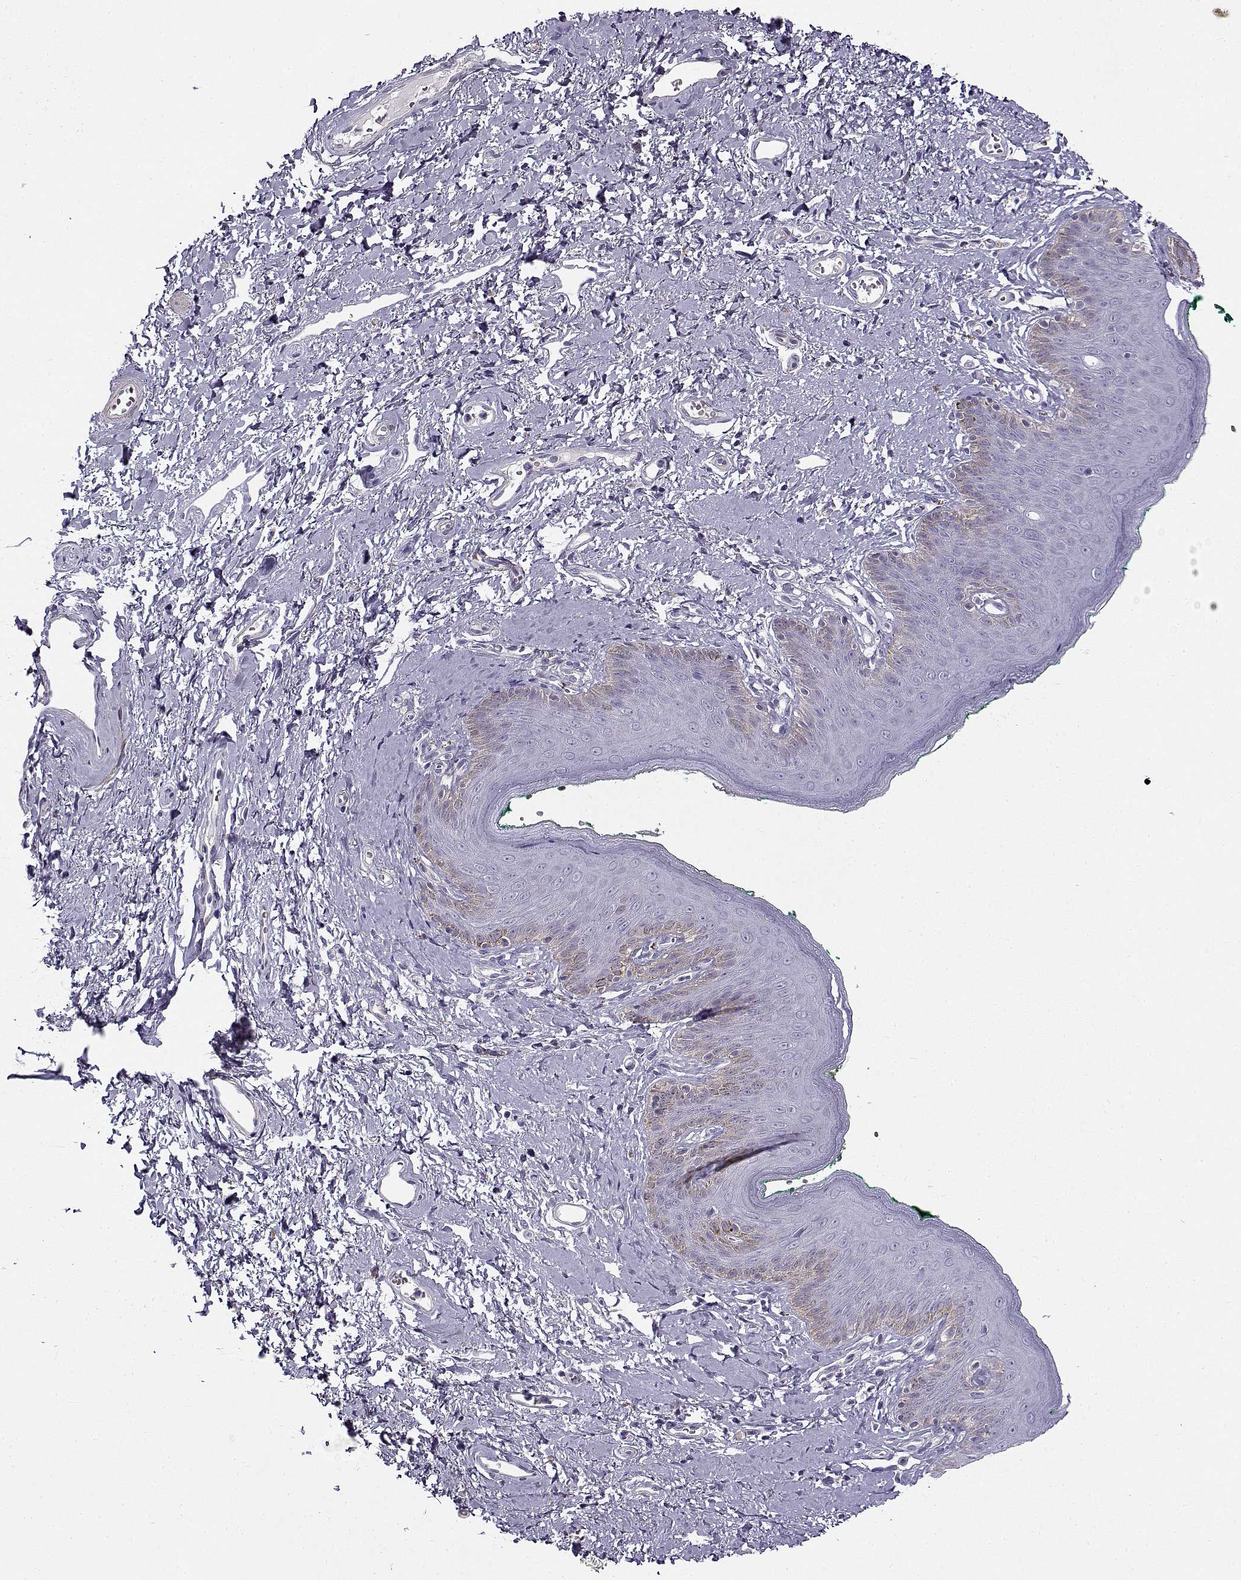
{"staining": {"intensity": "negative", "quantity": "none", "location": "none"}, "tissue": "skin", "cell_type": "Epidermal cells", "image_type": "normal", "snomed": [{"axis": "morphology", "description": "Normal tissue, NOS"}, {"axis": "topography", "description": "Vulva"}], "caption": "Epidermal cells show no significant expression in unremarkable skin. The staining is performed using DAB brown chromogen with nuclei counter-stained in using hematoxylin.", "gene": "UCP3", "patient": {"sex": "female", "age": 66}}